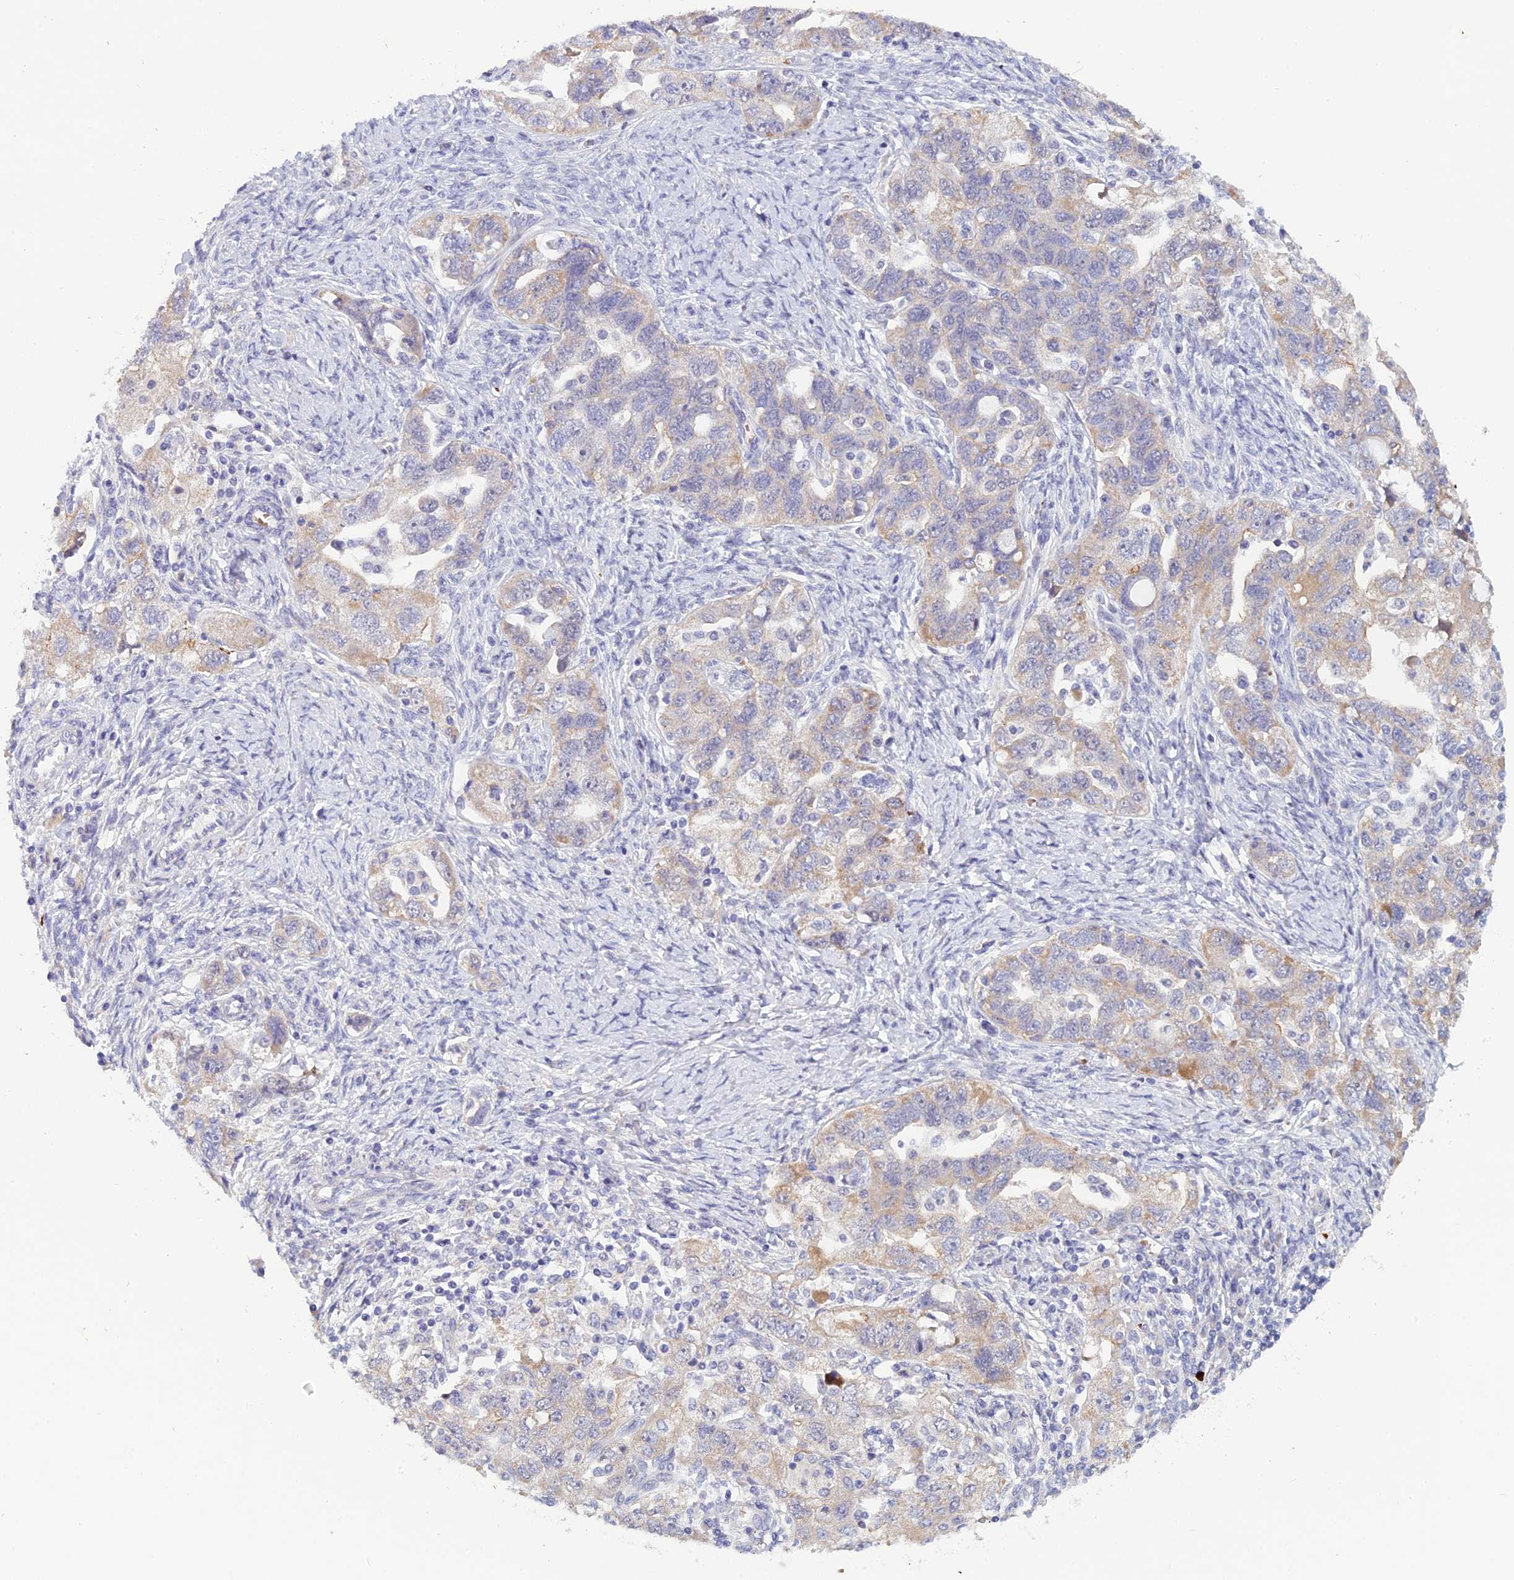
{"staining": {"intensity": "weak", "quantity": "25%-75%", "location": "cytoplasmic/membranous"}, "tissue": "ovarian cancer", "cell_type": "Tumor cells", "image_type": "cancer", "snomed": [{"axis": "morphology", "description": "Carcinoma, NOS"}, {"axis": "morphology", "description": "Cystadenocarcinoma, serous, NOS"}, {"axis": "topography", "description": "Ovary"}], "caption": "Ovarian cancer tissue shows weak cytoplasmic/membranous staining in approximately 25%-75% of tumor cells, visualized by immunohistochemistry.", "gene": "GIPC1", "patient": {"sex": "female", "age": 69}}